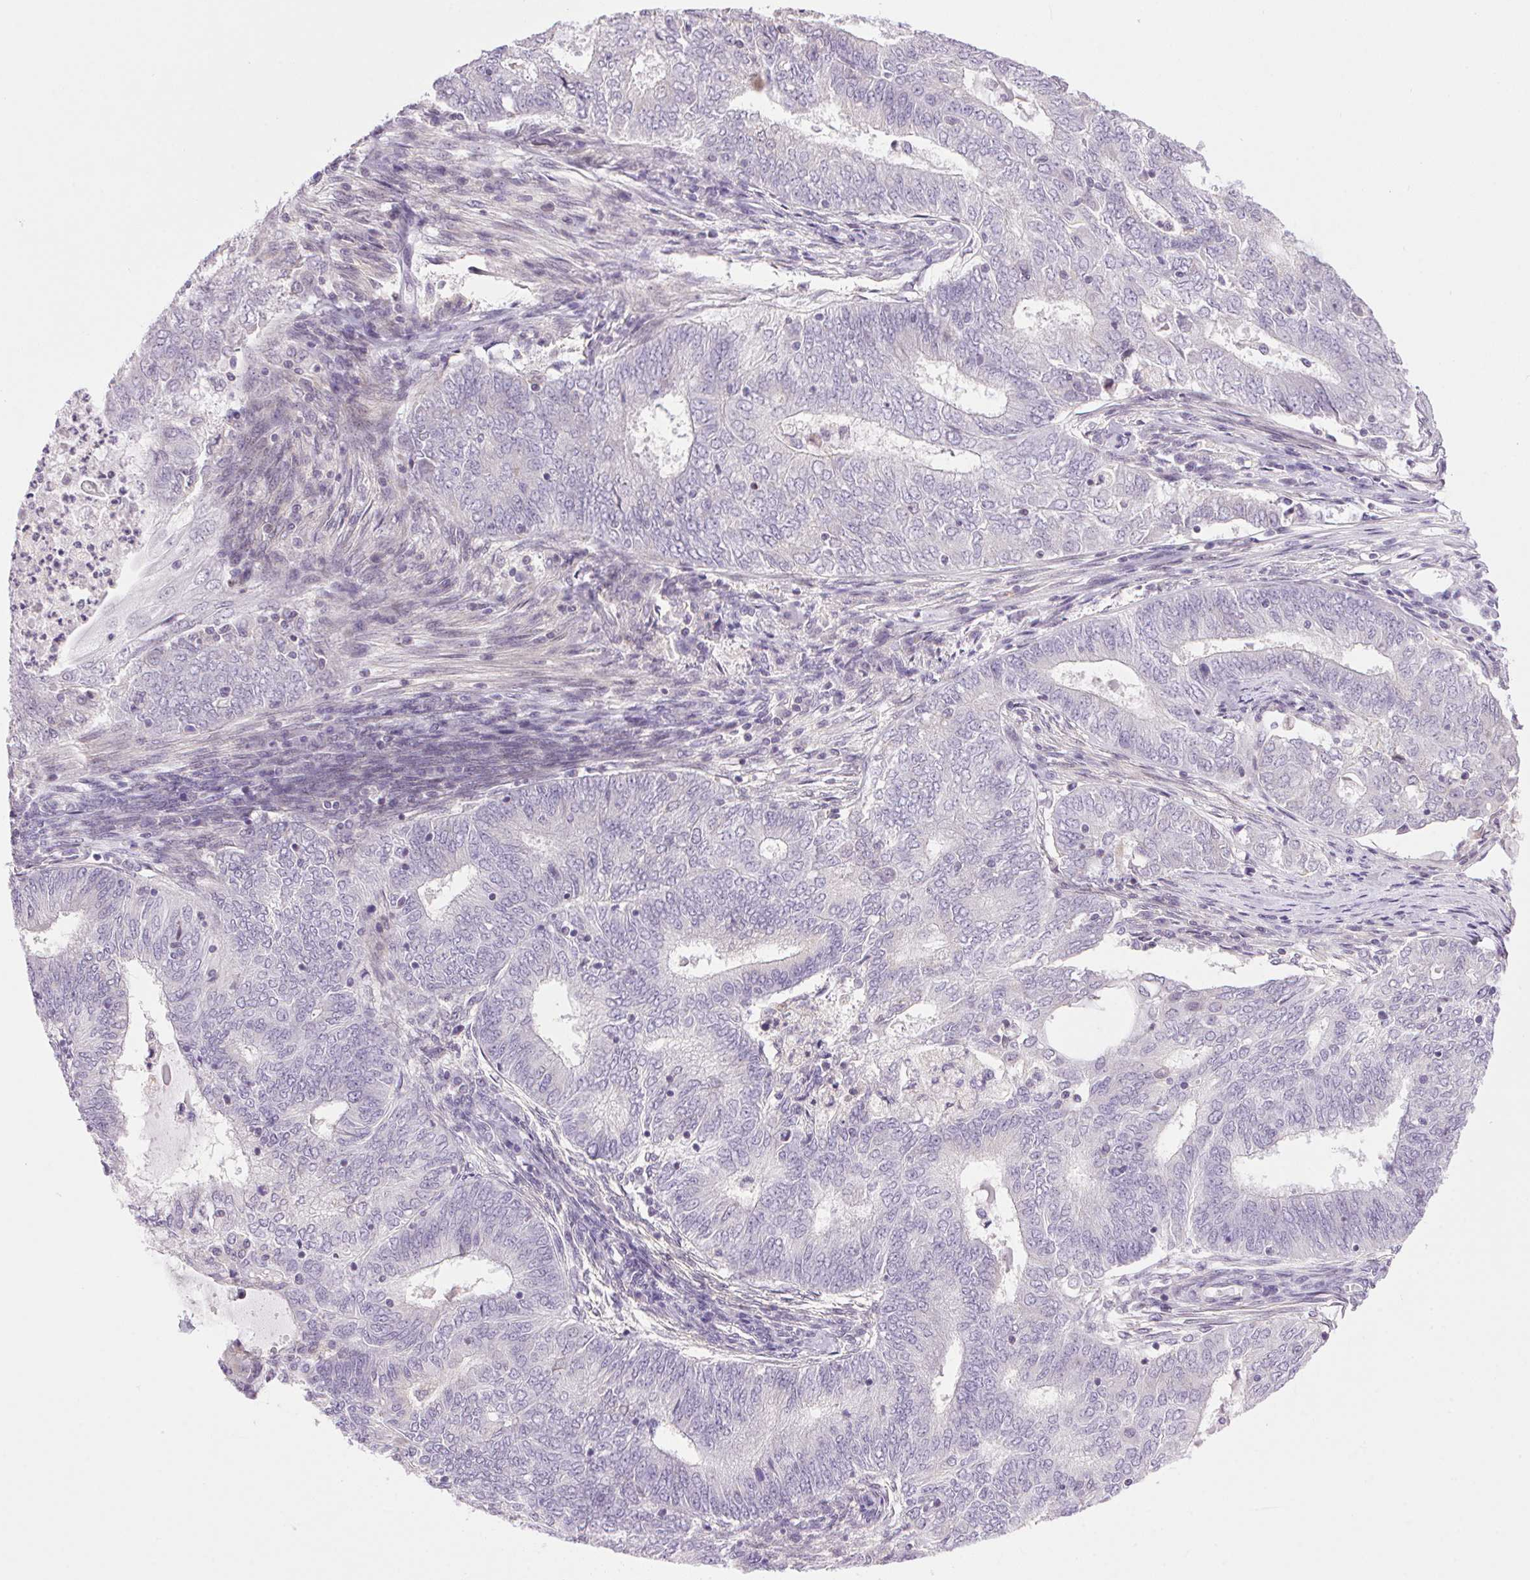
{"staining": {"intensity": "negative", "quantity": "none", "location": "none"}, "tissue": "endometrial cancer", "cell_type": "Tumor cells", "image_type": "cancer", "snomed": [{"axis": "morphology", "description": "Adenocarcinoma, NOS"}, {"axis": "topography", "description": "Endometrium"}], "caption": "A high-resolution image shows immunohistochemistry (IHC) staining of endometrial cancer (adenocarcinoma), which displays no significant expression in tumor cells.", "gene": "SMIM13", "patient": {"sex": "female", "age": 62}}